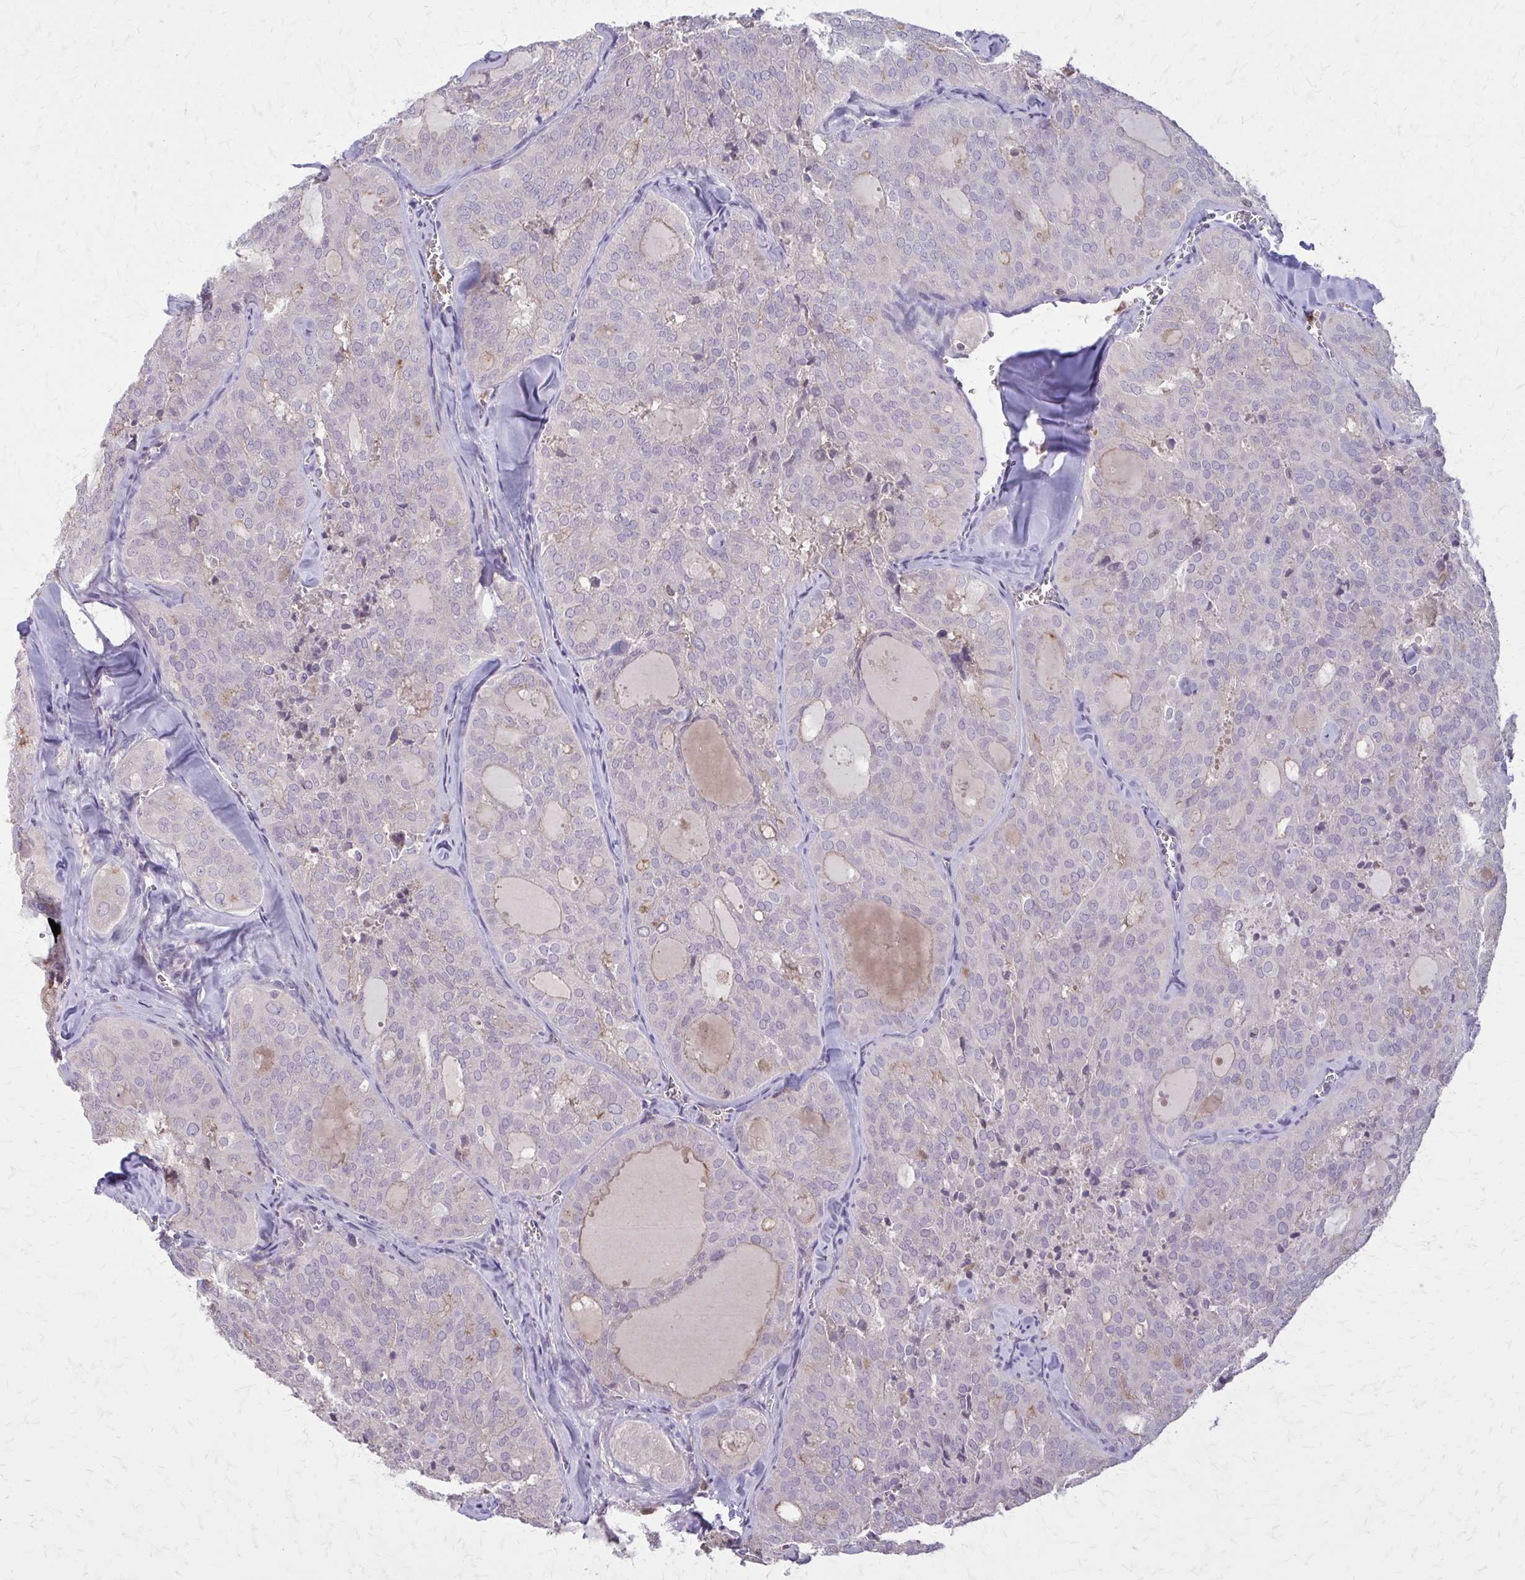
{"staining": {"intensity": "negative", "quantity": "none", "location": "none"}, "tissue": "thyroid cancer", "cell_type": "Tumor cells", "image_type": "cancer", "snomed": [{"axis": "morphology", "description": "Follicular adenoma carcinoma, NOS"}, {"axis": "topography", "description": "Thyroid gland"}], "caption": "This photomicrograph is of thyroid cancer stained with IHC to label a protein in brown with the nuclei are counter-stained blue. There is no staining in tumor cells.", "gene": "NRBF2", "patient": {"sex": "male", "age": 75}}